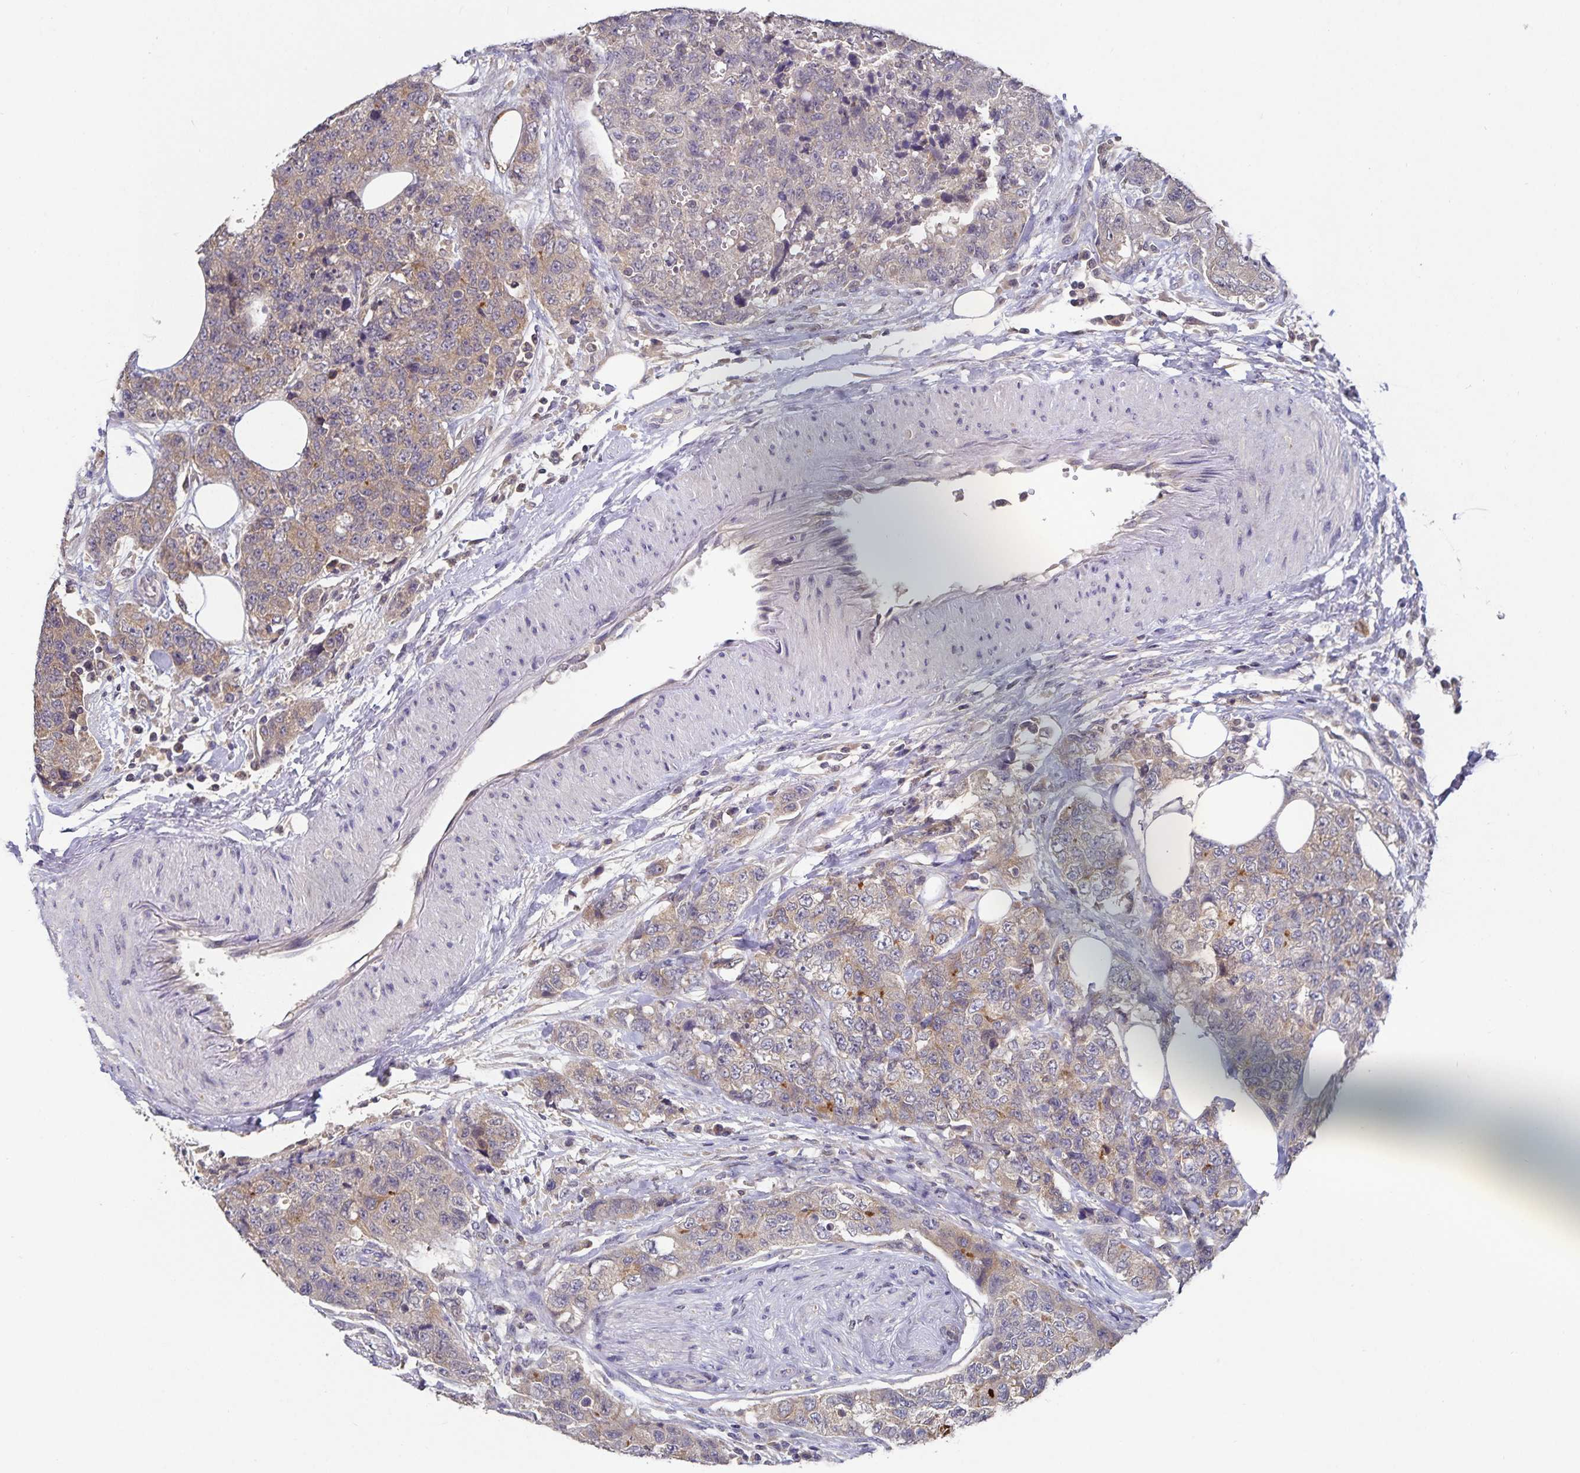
{"staining": {"intensity": "weak", "quantity": "25%-75%", "location": "cytoplasmic/membranous"}, "tissue": "urothelial cancer", "cell_type": "Tumor cells", "image_type": "cancer", "snomed": [{"axis": "morphology", "description": "Urothelial carcinoma, High grade"}, {"axis": "topography", "description": "Urinary bladder"}], "caption": "An immunohistochemistry photomicrograph of neoplastic tissue is shown. Protein staining in brown highlights weak cytoplasmic/membranous positivity in urothelial cancer within tumor cells.", "gene": "HEPN1", "patient": {"sex": "female", "age": 78}}